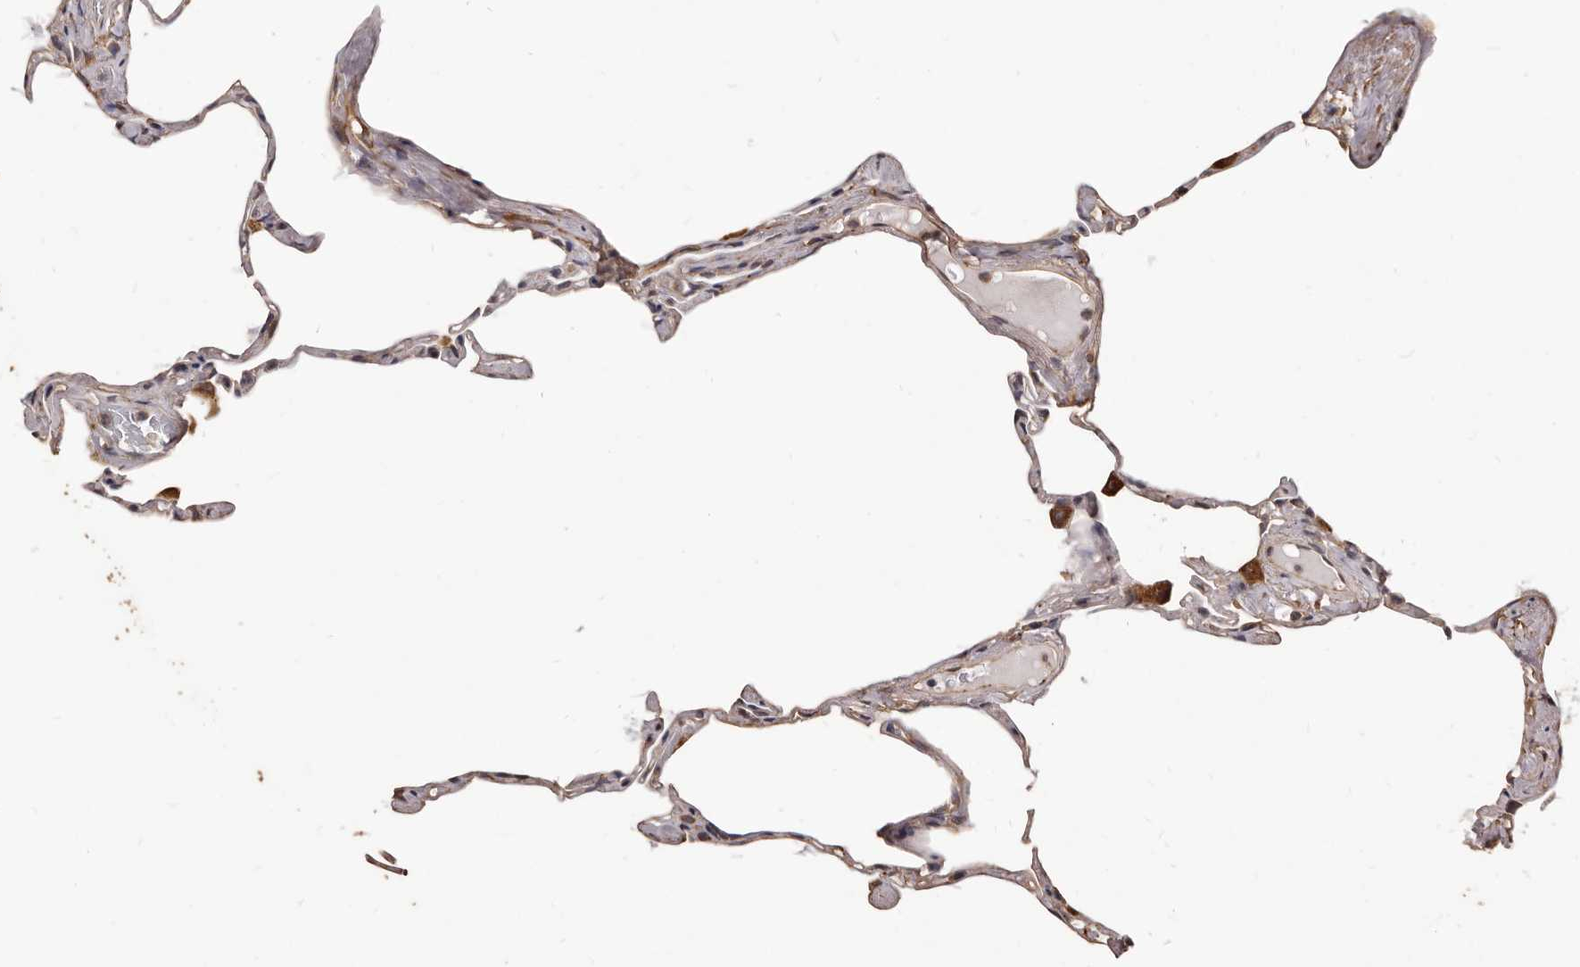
{"staining": {"intensity": "negative", "quantity": "none", "location": "none"}, "tissue": "lung", "cell_type": "Alveolar cells", "image_type": "normal", "snomed": [{"axis": "morphology", "description": "Normal tissue, NOS"}, {"axis": "topography", "description": "Lung"}], "caption": "Immunohistochemical staining of normal lung displays no significant positivity in alveolar cells.", "gene": "ALPK1", "patient": {"sex": "male", "age": 65}}